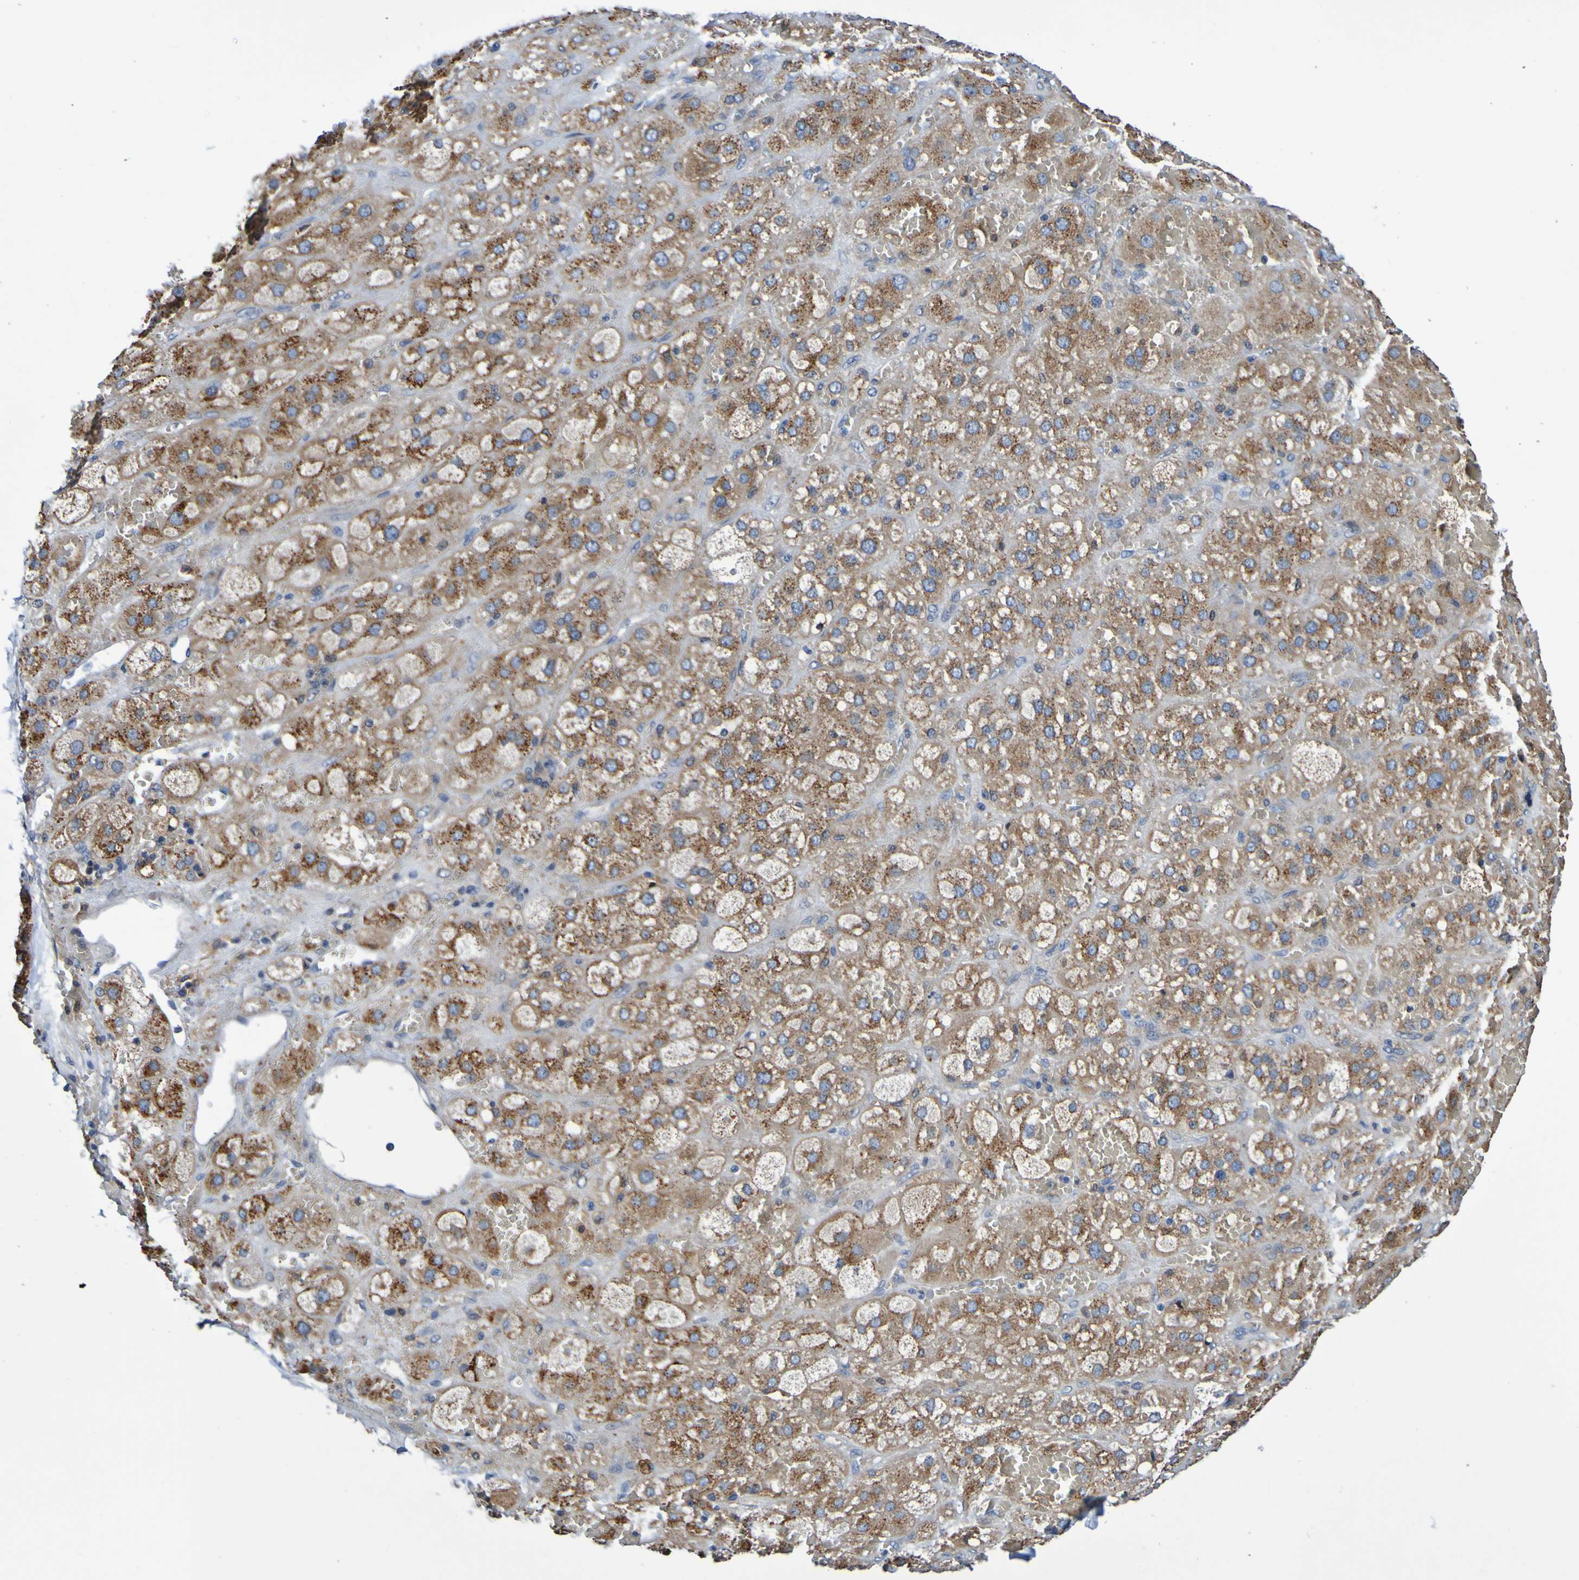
{"staining": {"intensity": "moderate", "quantity": ">75%", "location": "cytoplasmic/membranous"}, "tissue": "adrenal gland", "cell_type": "Glandular cells", "image_type": "normal", "snomed": [{"axis": "morphology", "description": "Normal tissue, NOS"}, {"axis": "topography", "description": "Adrenal gland"}], "caption": "Immunohistochemistry (IHC) of benign human adrenal gland exhibits medium levels of moderate cytoplasmic/membranous expression in approximately >75% of glandular cells.", "gene": "METAP2", "patient": {"sex": "female", "age": 47}}